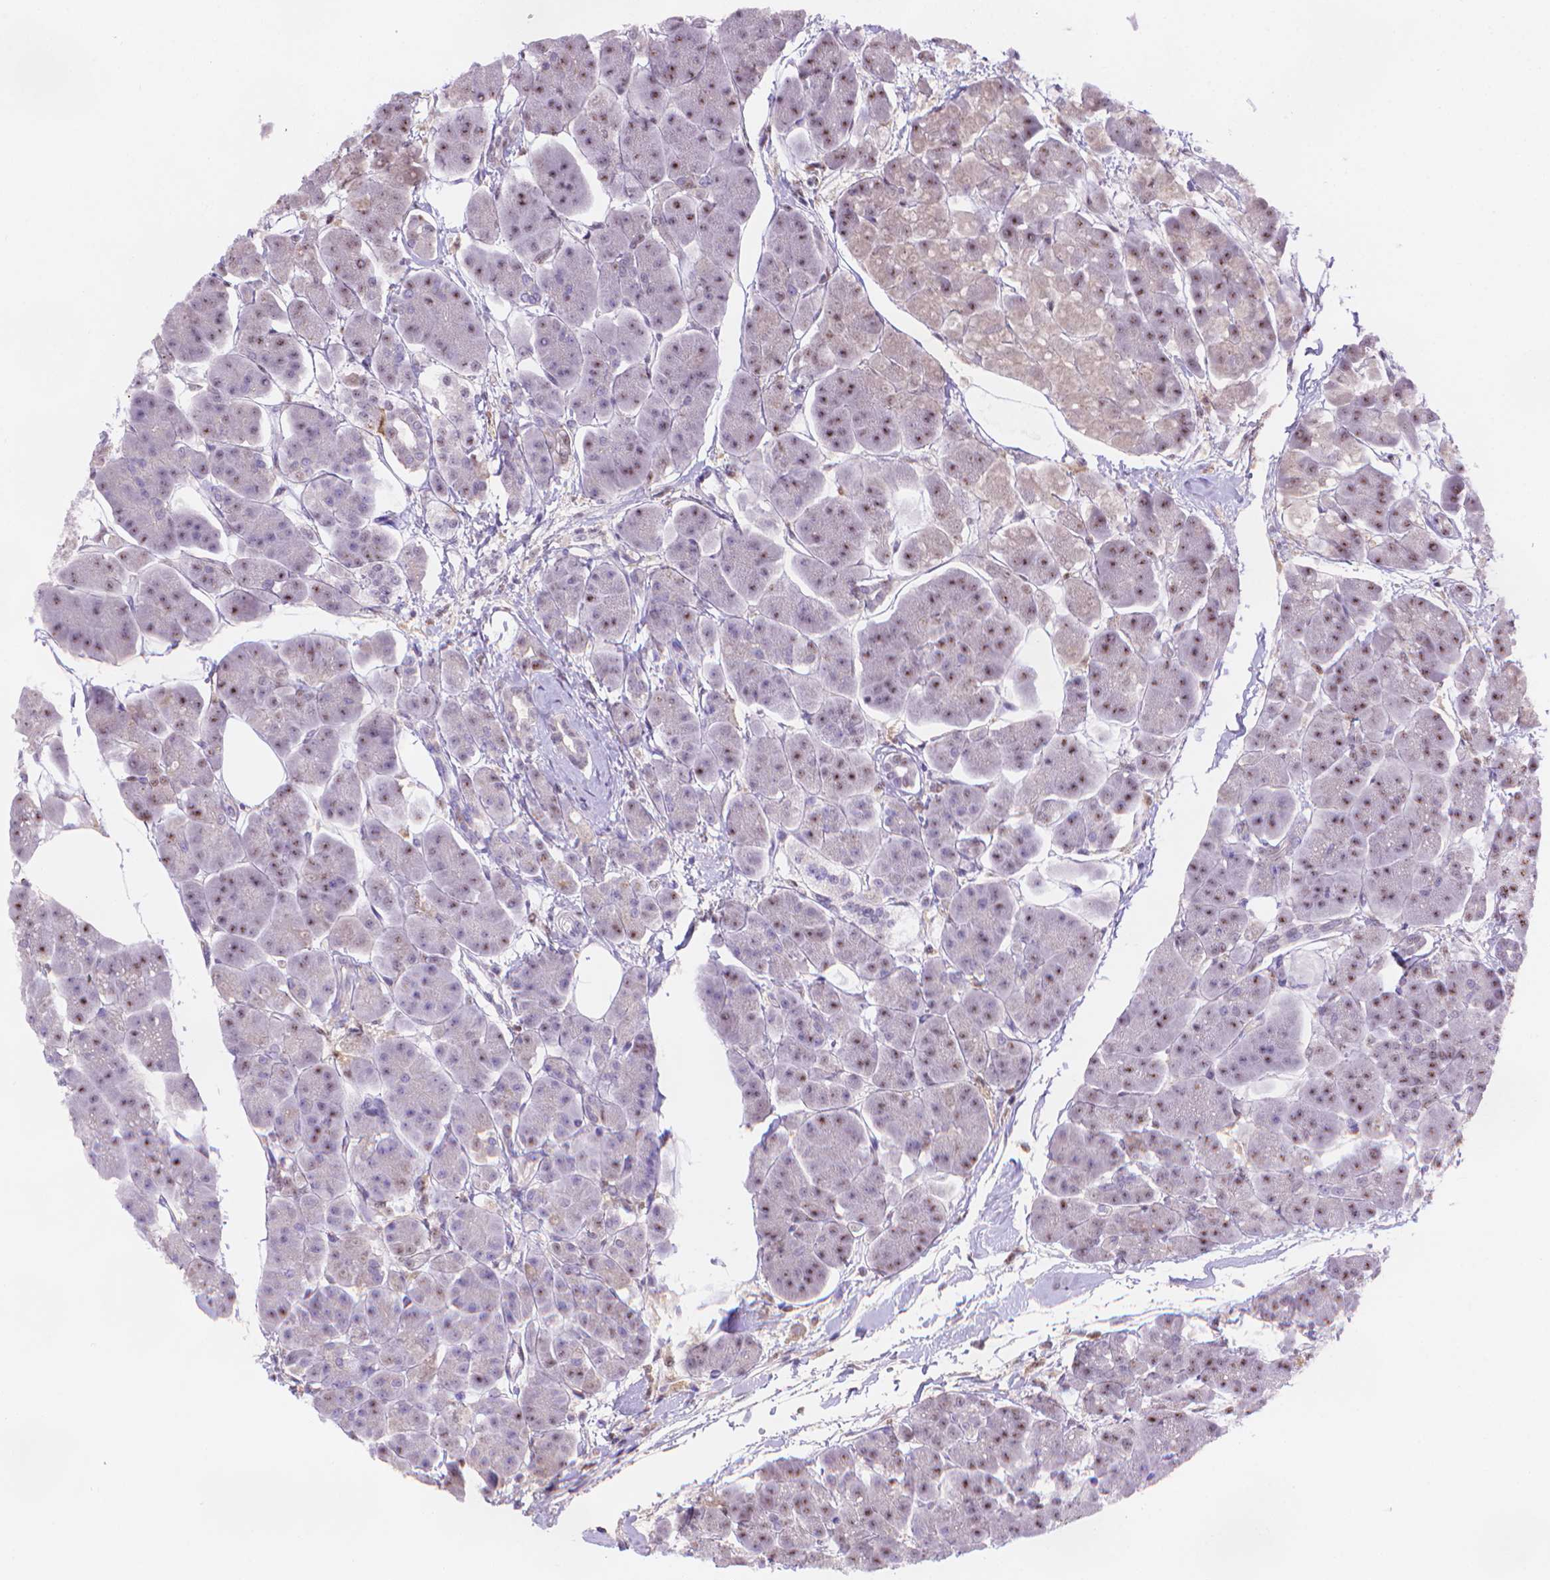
{"staining": {"intensity": "moderate", "quantity": "<25%", "location": "nuclear"}, "tissue": "pancreas", "cell_type": "Exocrine glandular cells", "image_type": "normal", "snomed": [{"axis": "morphology", "description": "Normal tissue, NOS"}, {"axis": "topography", "description": "Adipose tissue"}, {"axis": "topography", "description": "Pancreas"}, {"axis": "topography", "description": "Peripheral nerve tissue"}], "caption": "Immunohistochemistry image of unremarkable pancreas stained for a protein (brown), which exhibits low levels of moderate nuclear expression in approximately <25% of exocrine glandular cells.", "gene": "FGD2", "patient": {"sex": "female", "age": 58}}